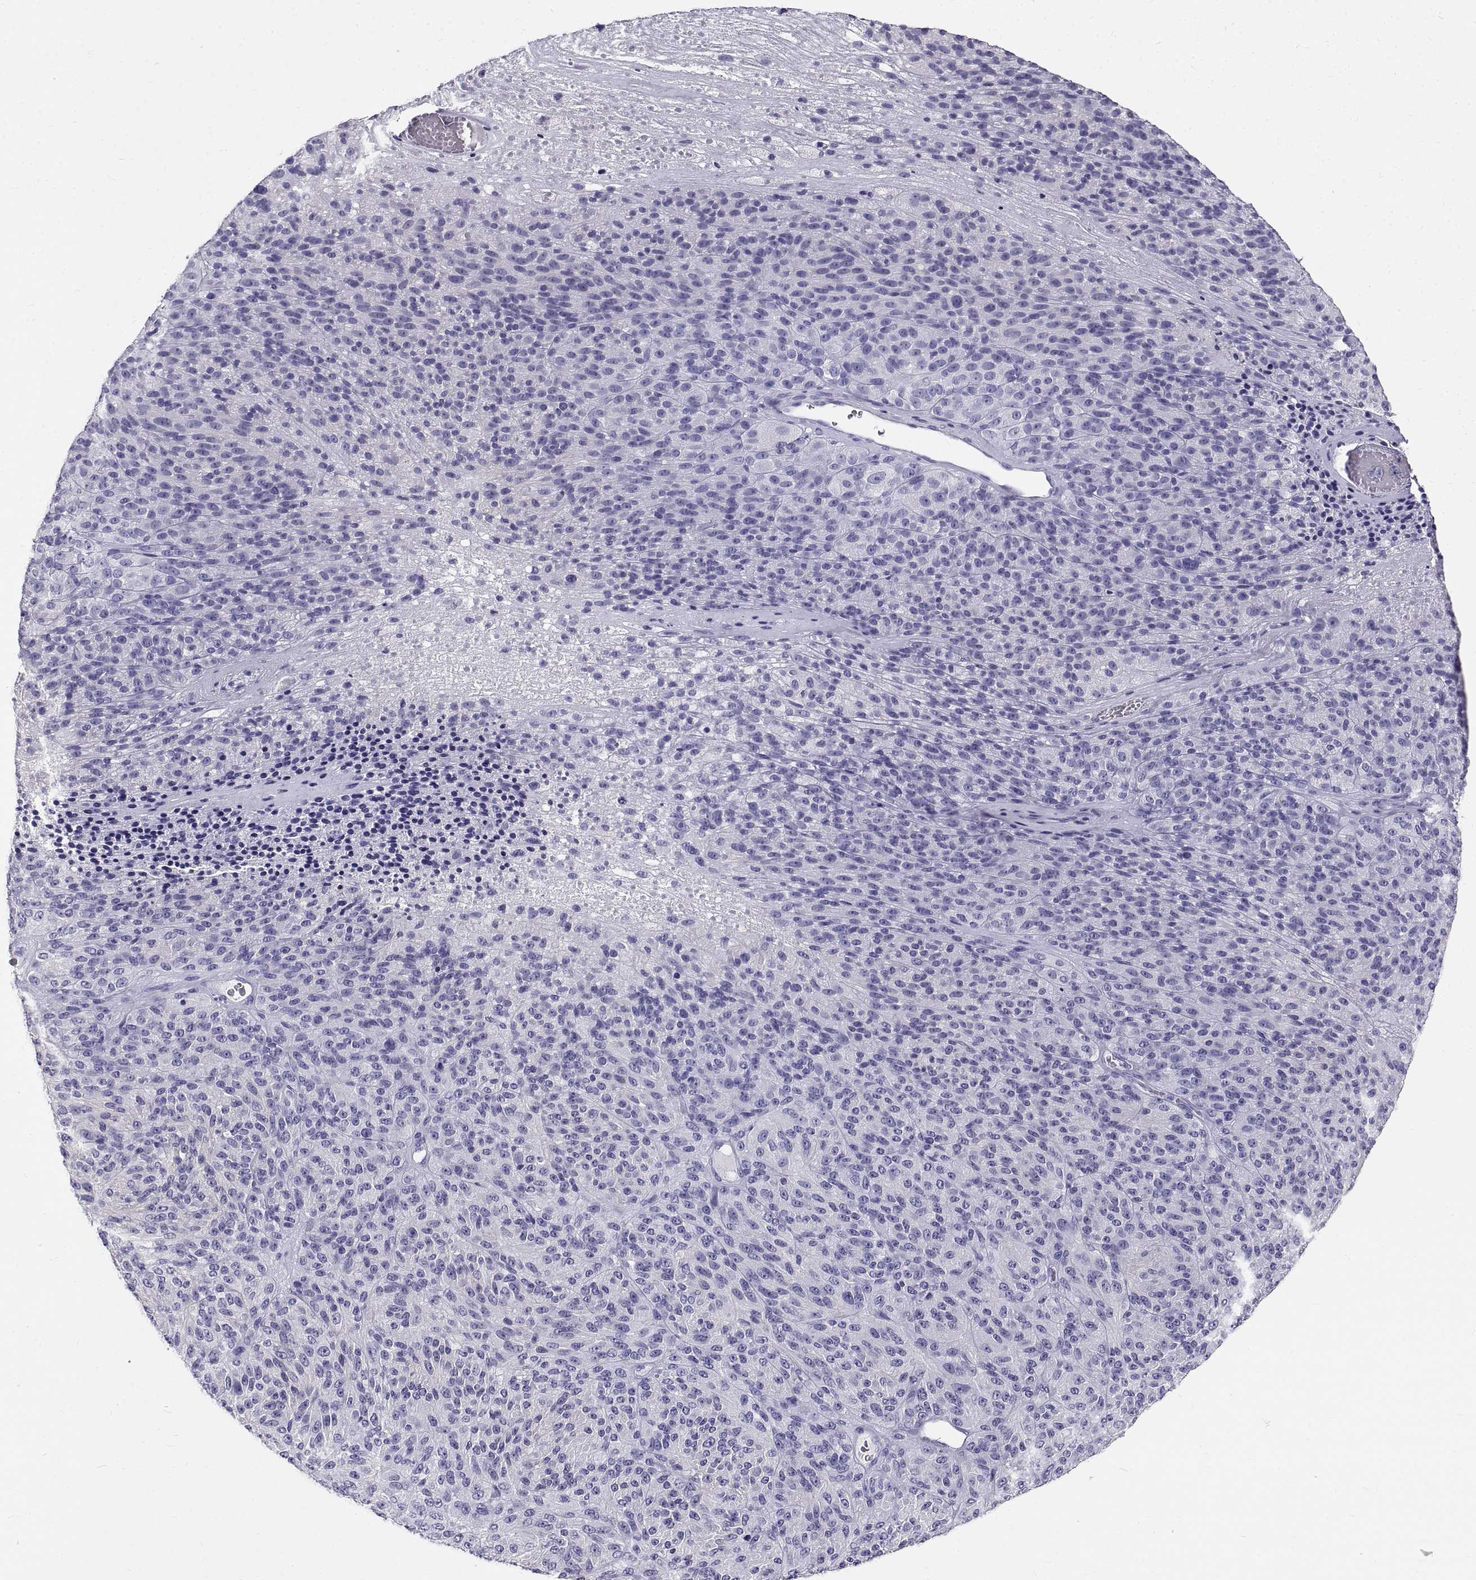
{"staining": {"intensity": "negative", "quantity": "none", "location": "none"}, "tissue": "melanoma", "cell_type": "Tumor cells", "image_type": "cancer", "snomed": [{"axis": "morphology", "description": "Malignant melanoma, Metastatic site"}, {"axis": "topography", "description": "Brain"}], "caption": "The immunohistochemistry micrograph has no significant staining in tumor cells of malignant melanoma (metastatic site) tissue.", "gene": "GNG12", "patient": {"sex": "female", "age": 56}}